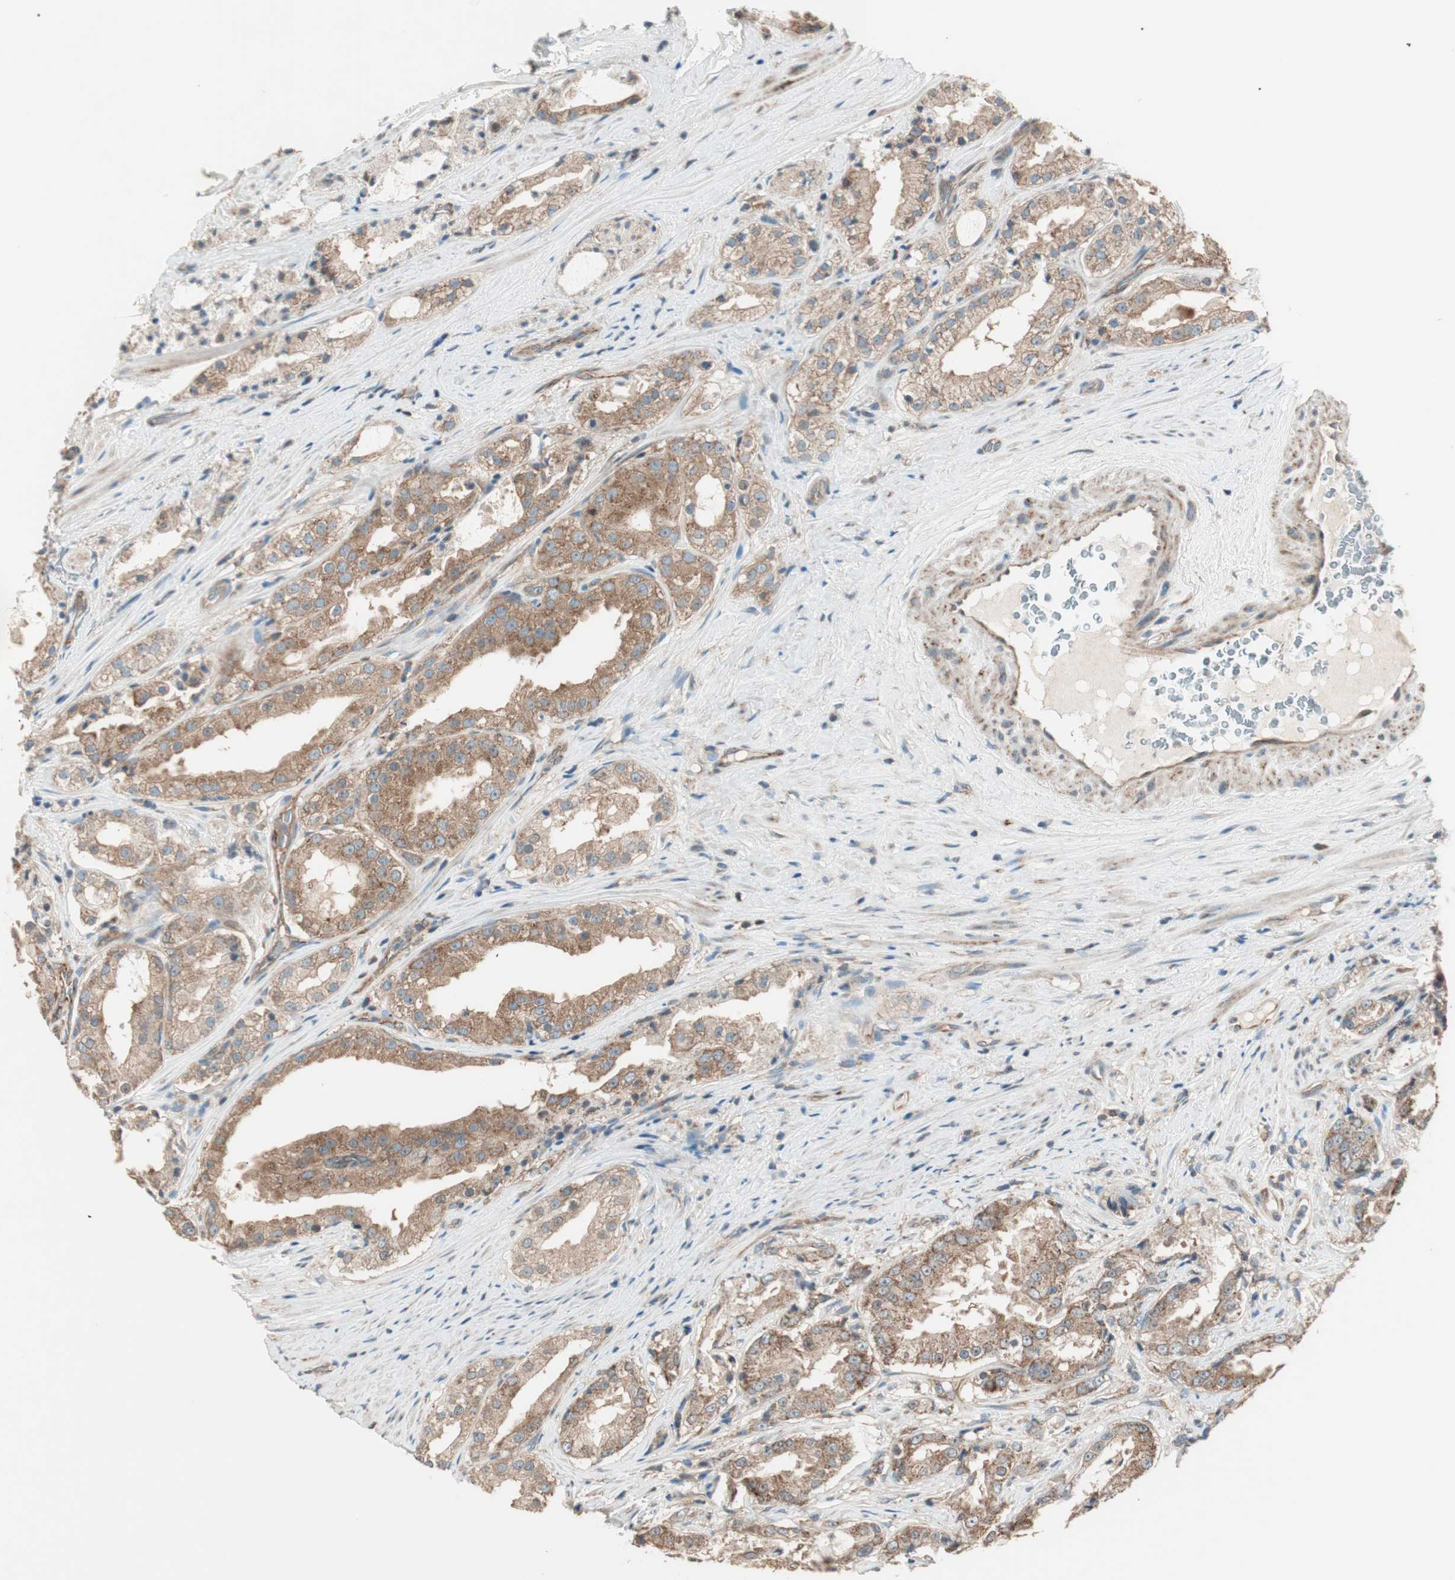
{"staining": {"intensity": "moderate", "quantity": ">75%", "location": "cytoplasmic/membranous"}, "tissue": "prostate cancer", "cell_type": "Tumor cells", "image_type": "cancer", "snomed": [{"axis": "morphology", "description": "Adenocarcinoma, High grade"}, {"axis": "topography", "description": "Prostate"}], "caption": "Protein expression analysis of human high-grade adenocarcinoma (prostate) reveals moderate cytoplasmic/membranous staining in about >75% of tumor cells.", "gene": "CC2D1A", "patient": {"sex": "male", "age": 73}}